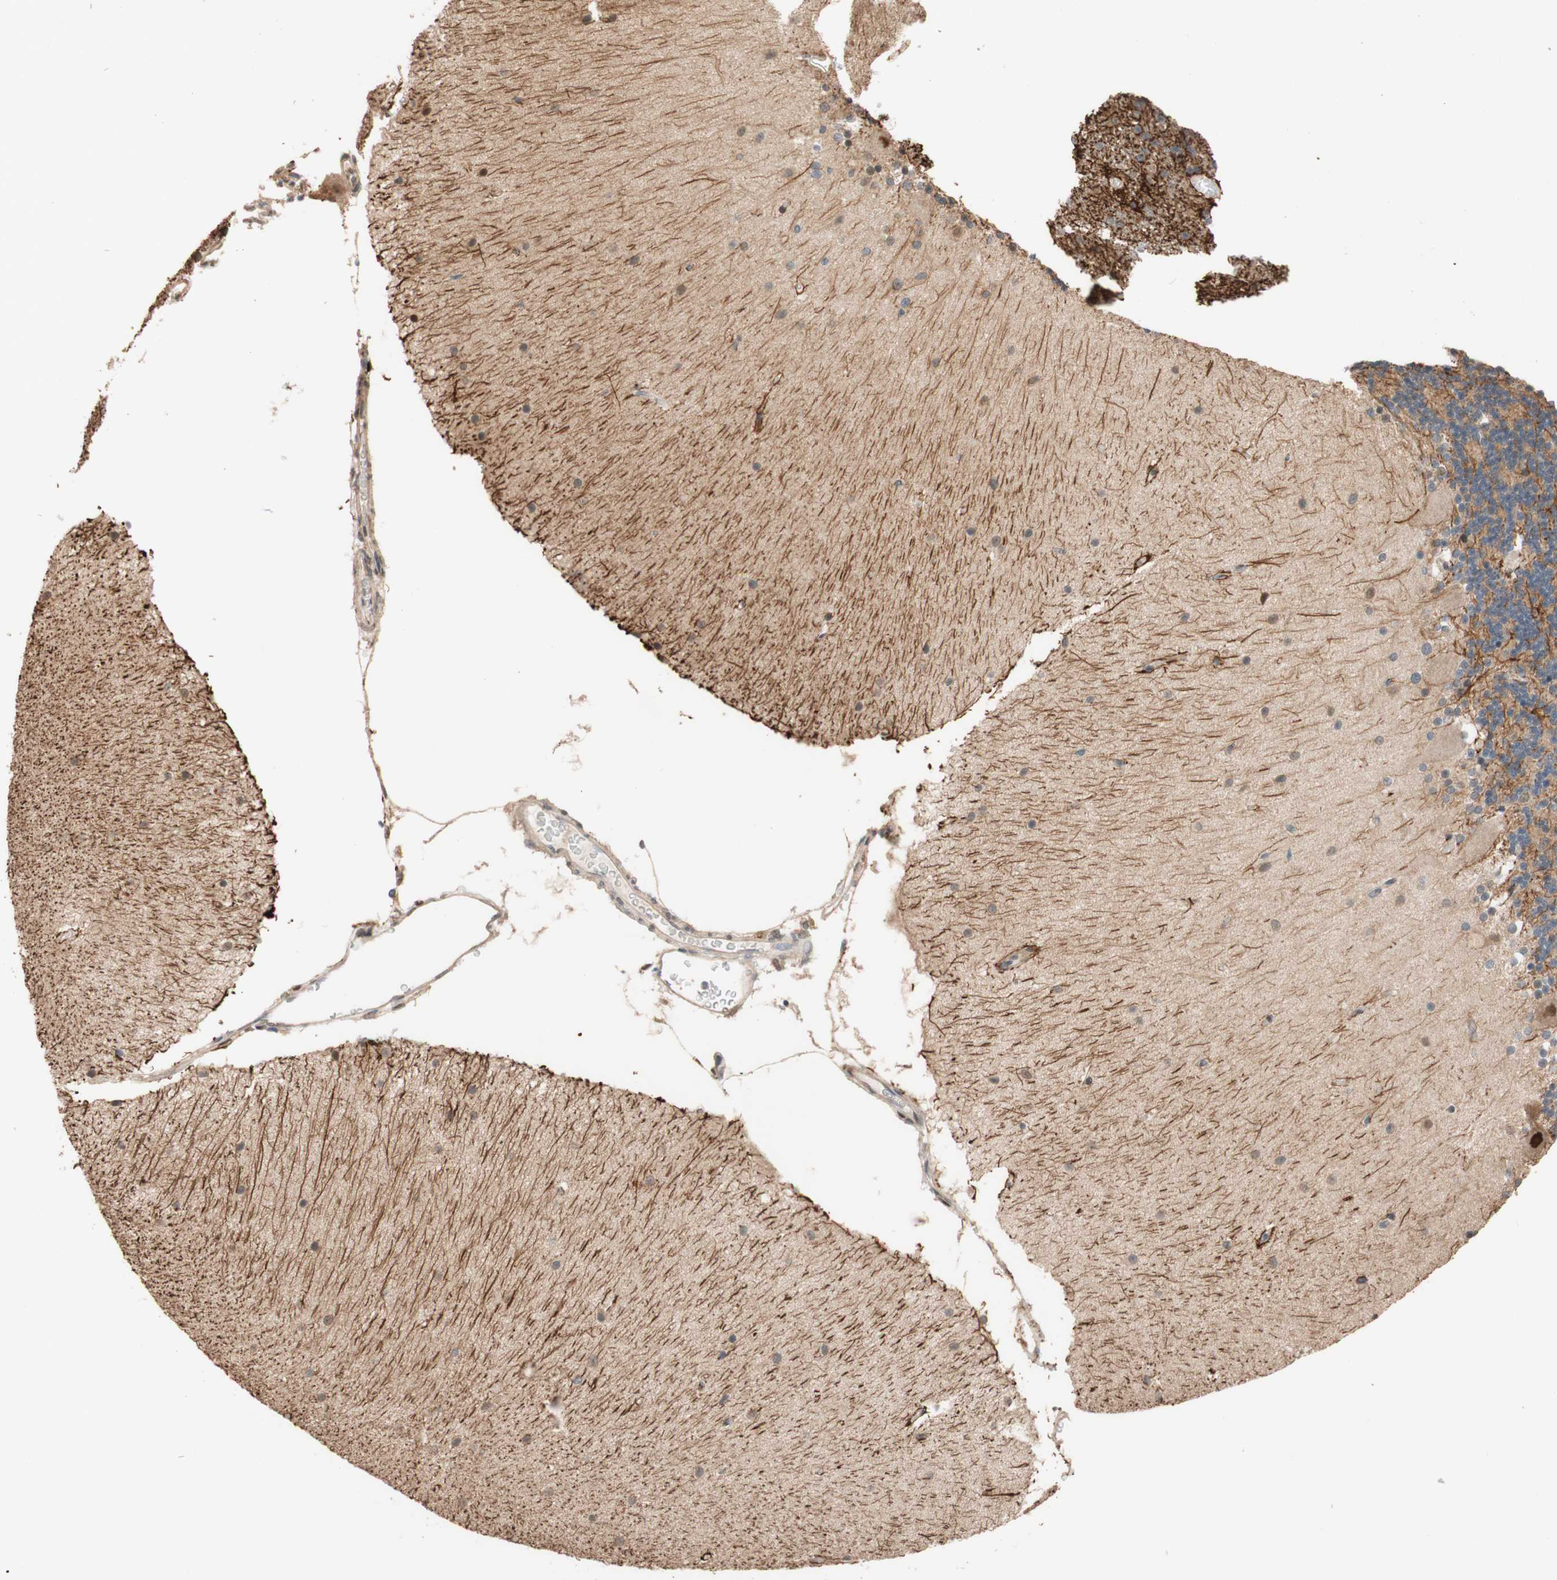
{"staining": {"intensity": "moderate", "quantity": ">75%", "location": "cytoplasmic/membranous"}, "tissue": "cerebellum", "cell_type": "Cells in granular layer", "image_type": "normal", "snomed": [{"axis": "morphology", "description": "Normal tissue, NOS"}, {"axis": "topography", "description": "Cerebellum"}], "caption": "A high-resolution photomicrograph shows immunohistochemistry staining of normal cerebellum, which demonstrates moderate cytoplasmic/membranous expression in about >75% of cells in granular layer. (Stains: DAB in brown, nuclei in blue, Microscopy: brightfield microscopy at high magnification).", "gene": "CCNC", "patient": {"sex": "female", "age": 54}}